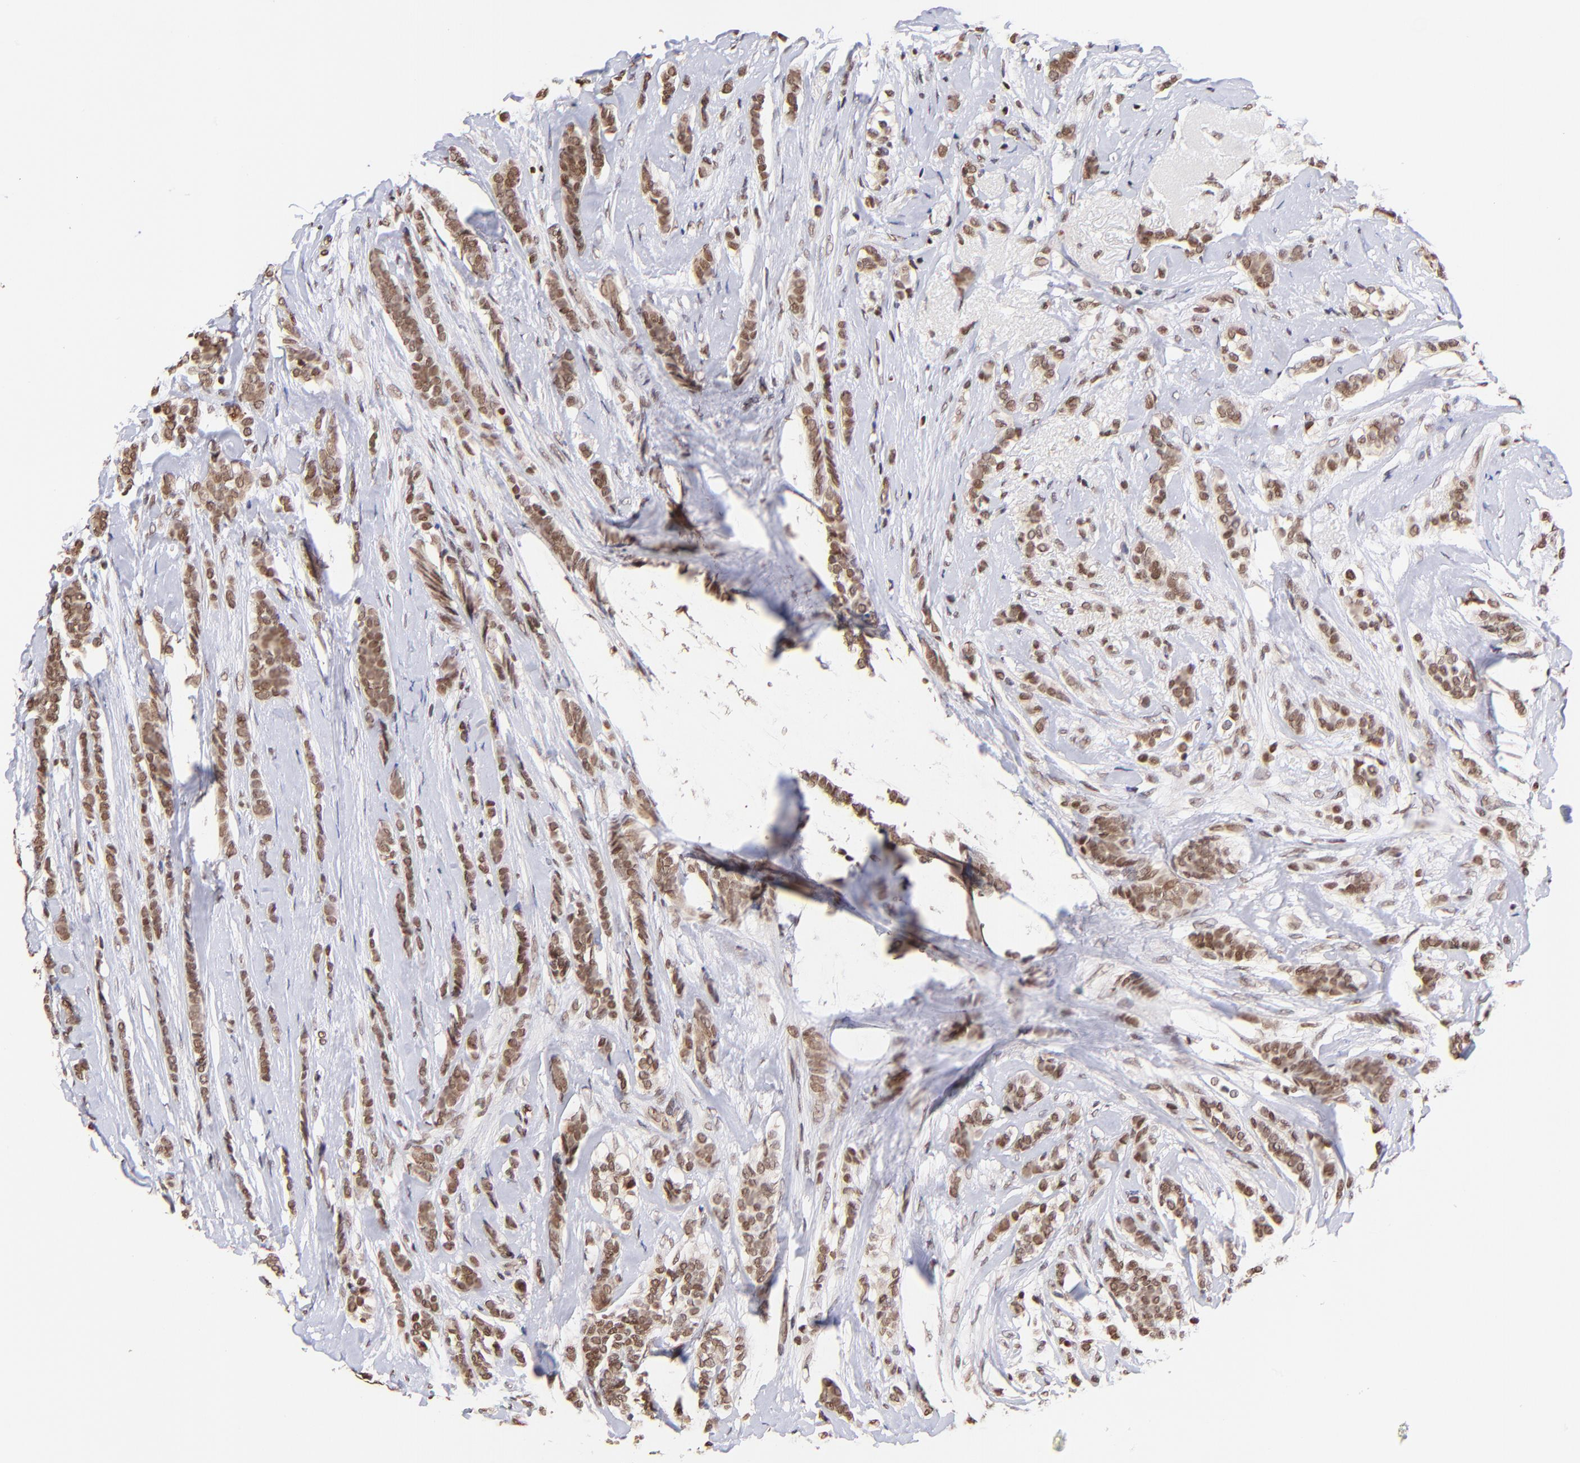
{"staining": {"intensity": "moderate", "quantity": ">75%", "location": "nuclear"}, "tissue": "breast cancer", "cell_type": "Tumor cells", "image_type": "cancer", "snomed": [{"axis": "morphology", "description": "Lobular carcinoma"}, {"axis": "topography", "description": "Breast"}], "caption": "Immunohistochemistry (IHC) micrograph of human lobular carcinoma (breast) stained for a protein (brown), which displays medium levels of moderate nuclear expression in about >75% of tumor cells.", "gene": "WDR25", "patient": {"sex": "female", "age": 56}}